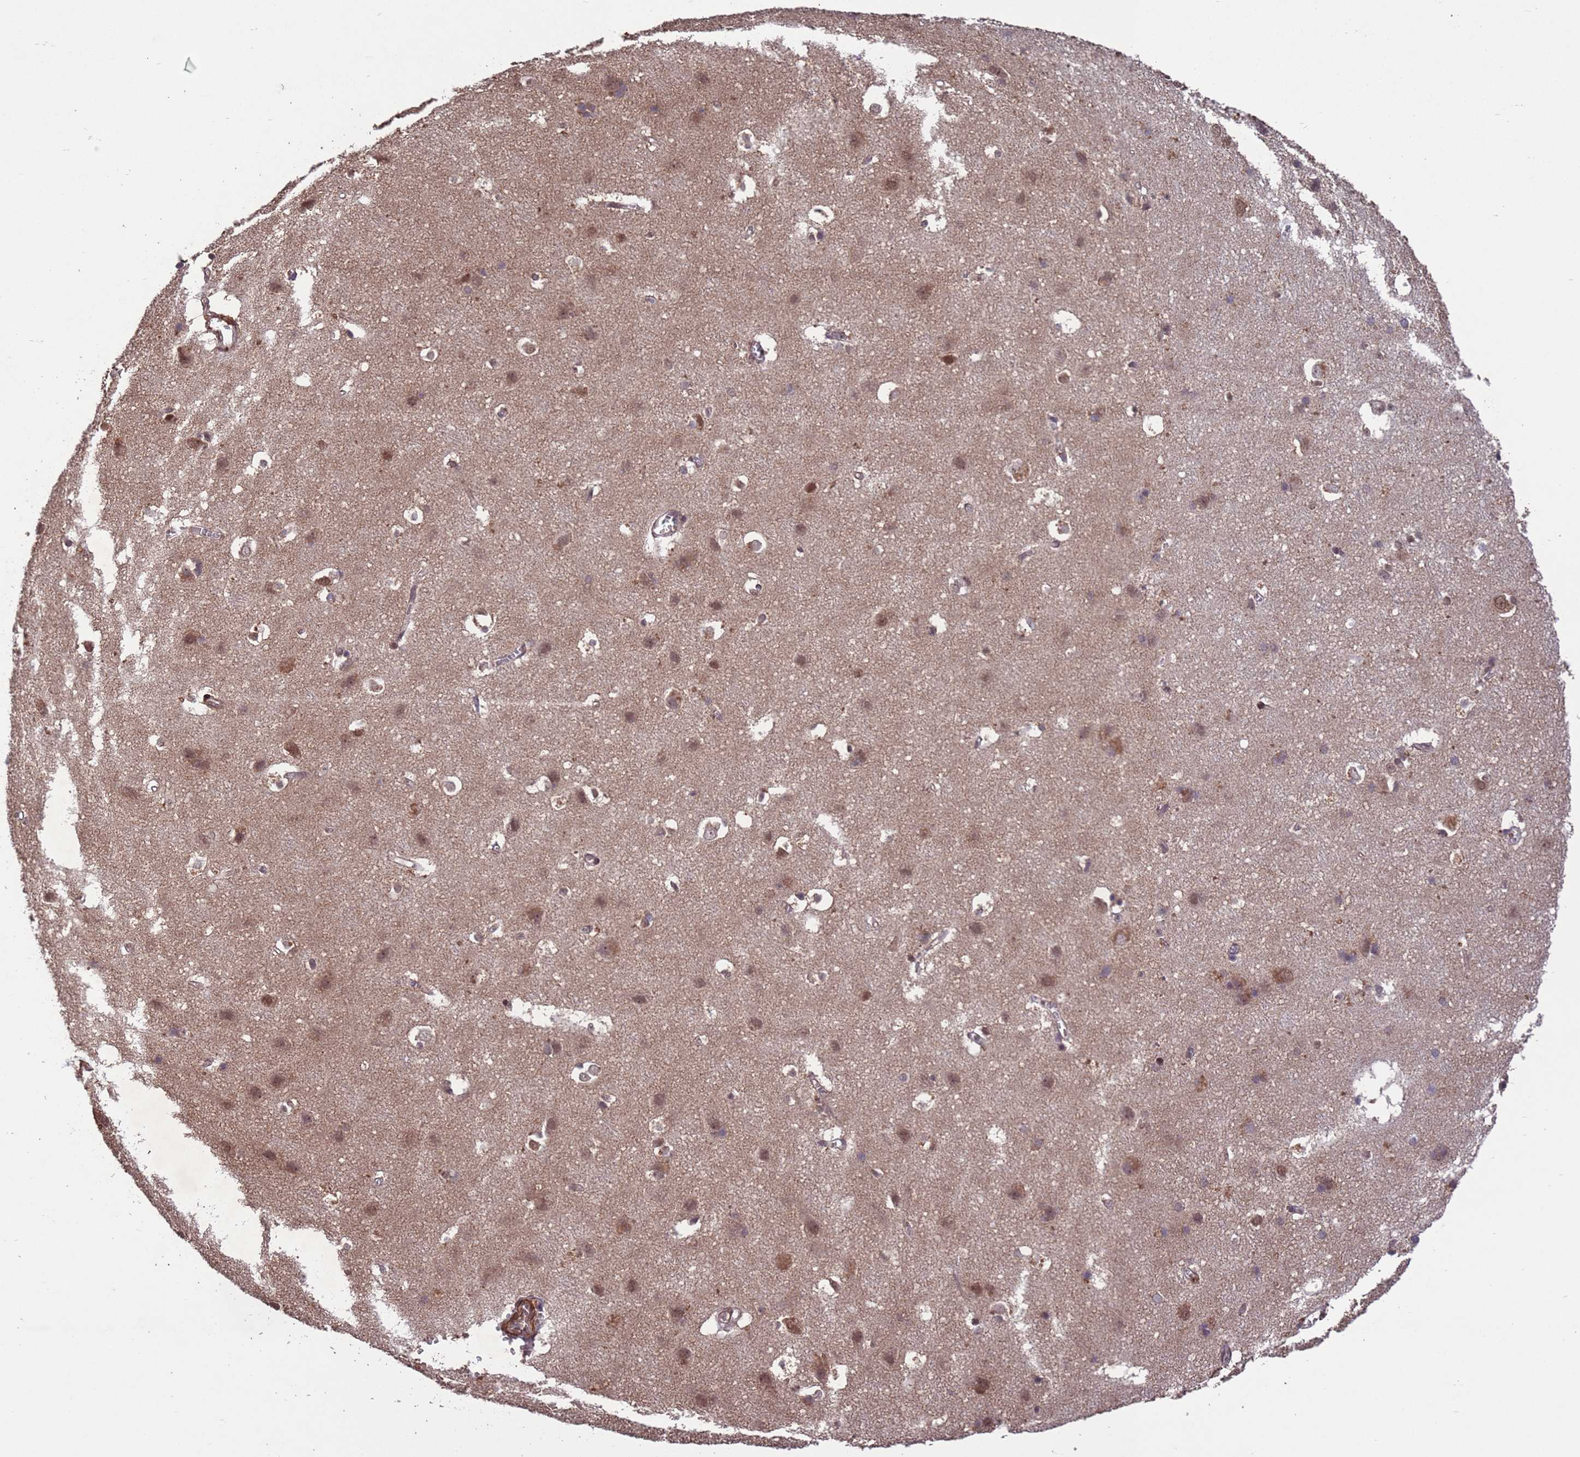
{"staining": {"intensity": "moderate", "quantity": "25%-75%", "location": "cytoplasmic/membranous"}, "tissue": "cerebral cortex", "cell_type": "Endothelial cells", "image_type": "normal", "snomed": [{"axis": "morphology", "description": "Normal tissue, NOS"}, {"axis": "topography", "description": "Cerebral cortex"}], "caption": "Protein expression analysis of benign human cerebral cortex reveals moderate cytoplasmic/membranous expression in about 25%-75% of endothelial cells. Immunohistochemistry stains the protein in brown and the nuclei are stained blue.", "gene": "VSTM4", "patient": {"sex": "male", "age": 54}}